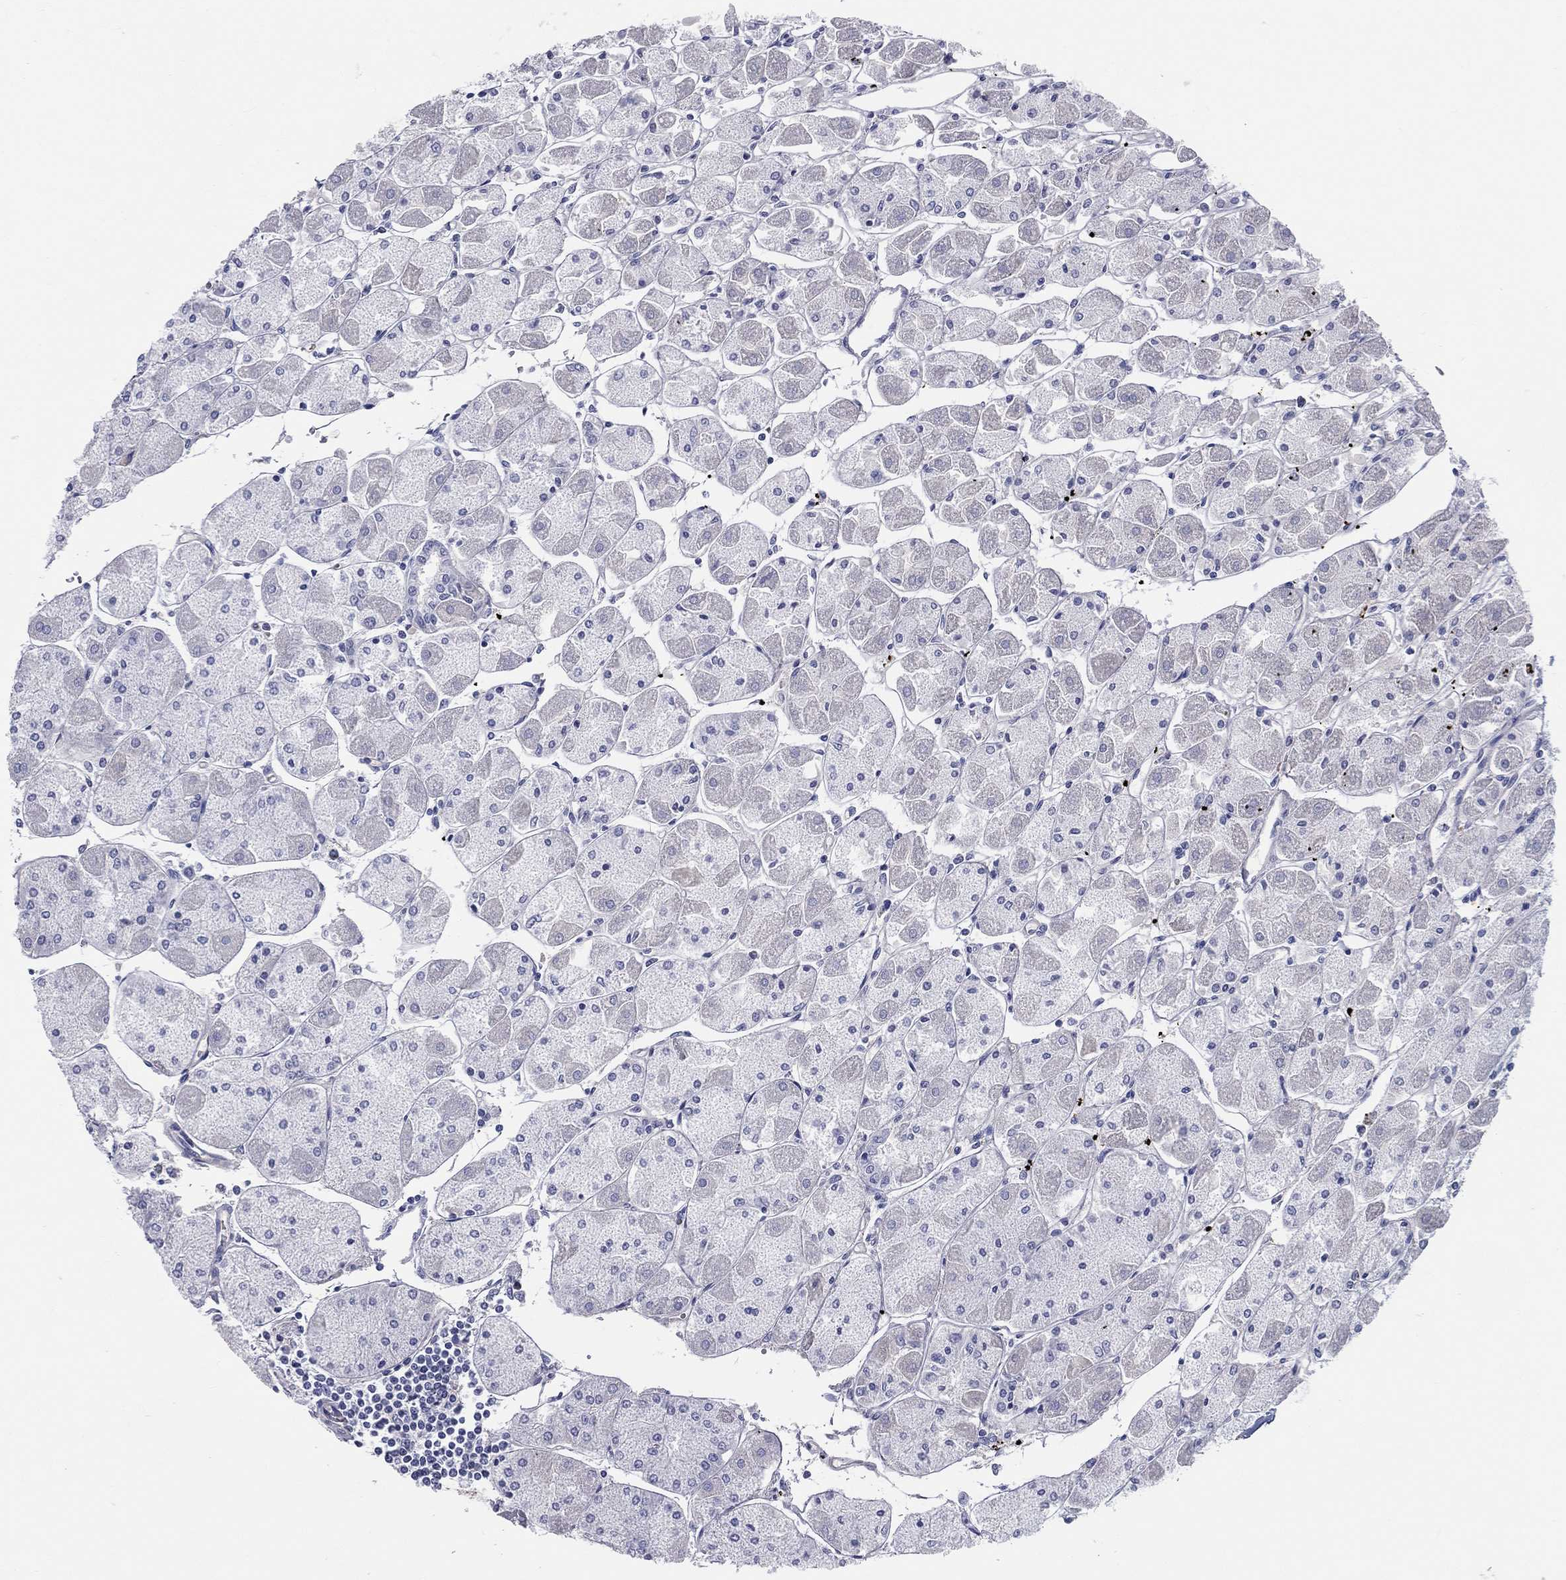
{"staining": {"intensity": "negative", "quantity": "none", "location": "none"}, "tissue": "stomach", "cell_type": "Glandular cells", "image_type": "normal", "snomed": [{"axis": "morphology", "description": "Normal tissue, NOS"}, {"axis": "topography", "description": "Stomach"}], "caption": "A high-resolution histopathology image shows IHC staining of normal stomach, which demonstrates no significant expression in glandular cells.", "gene": "HP", "patient": {"sex": "male", "age": 70}}